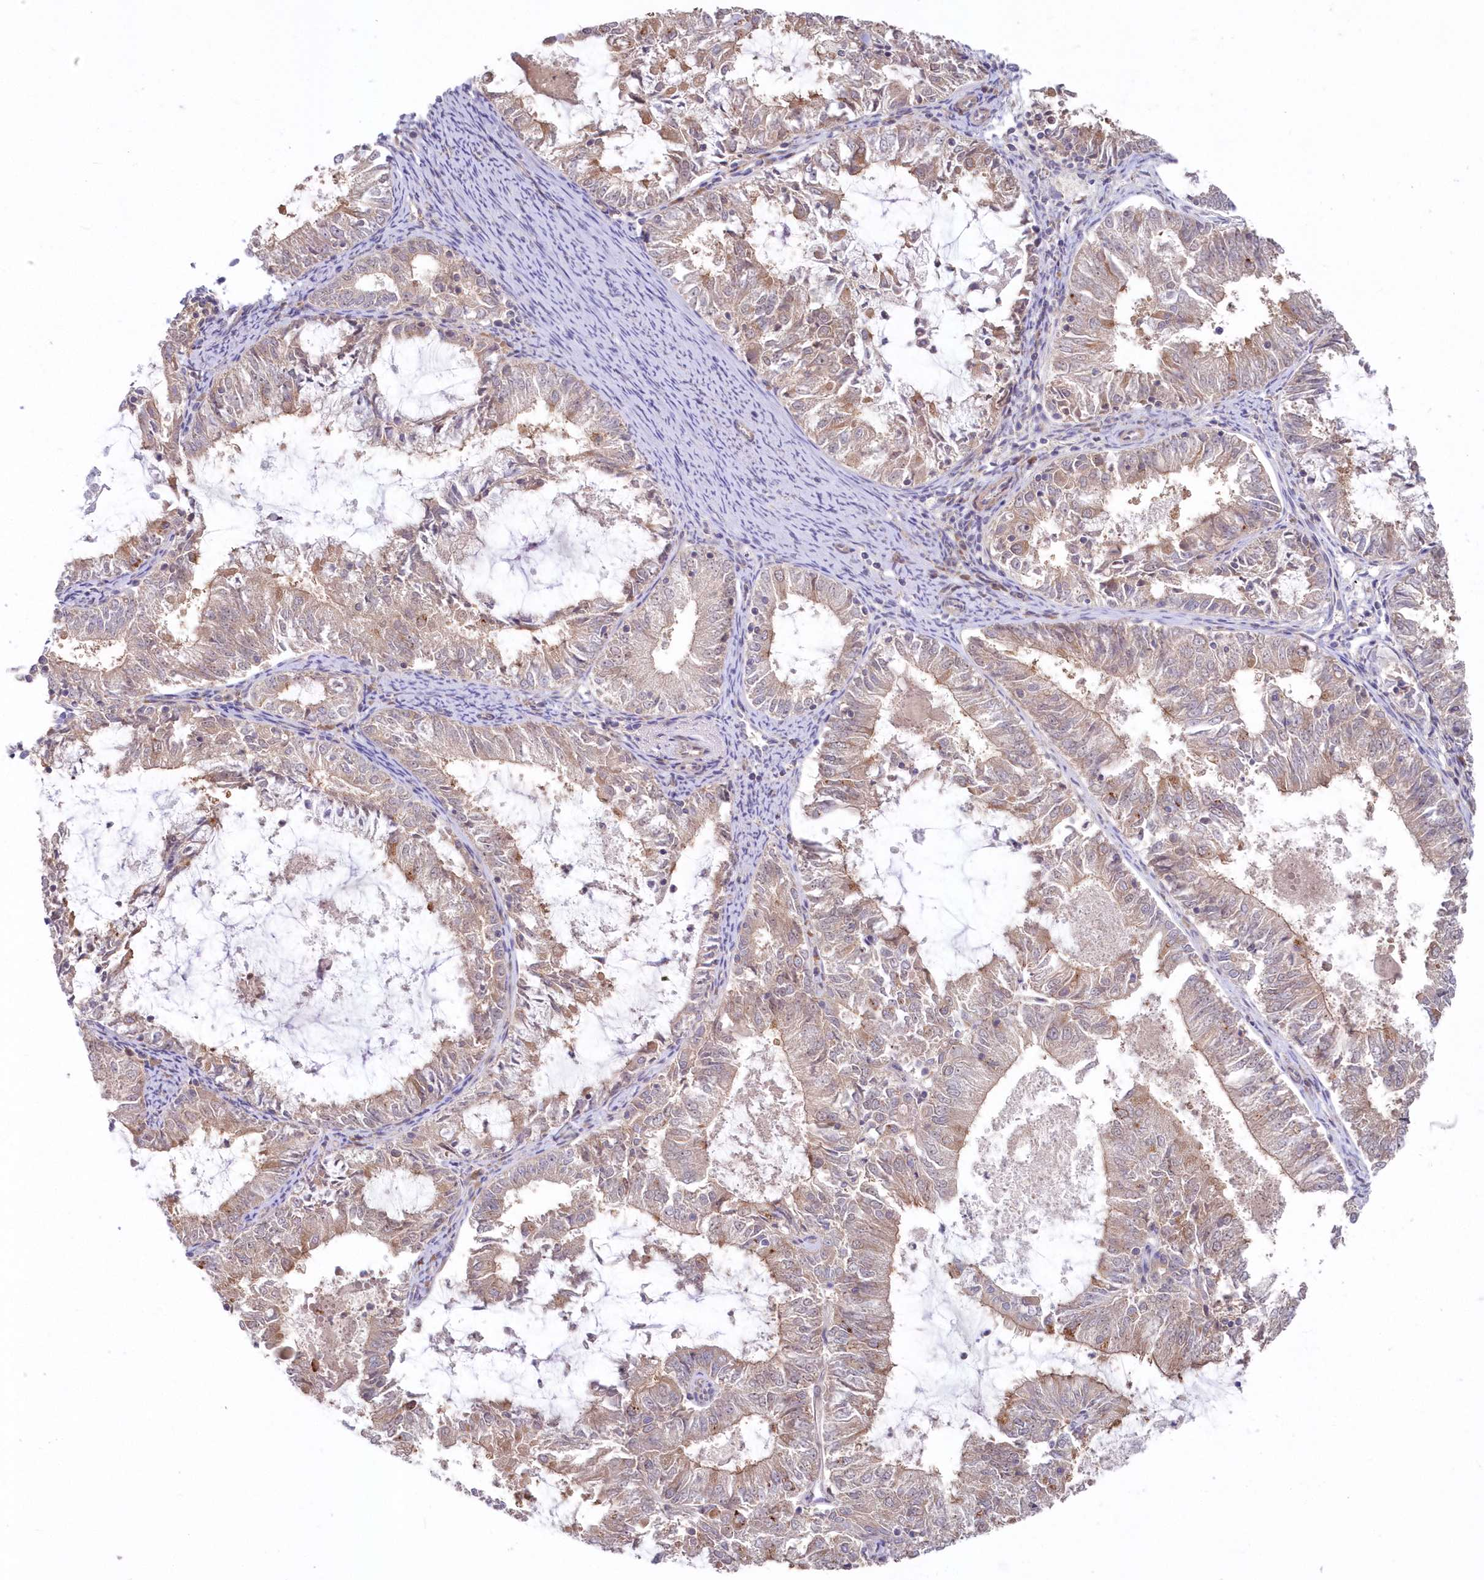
{"staining": {"intensity": "weak", "quantity": "25%-75%", "location": "cytoplasmic/membranous"}, "tissue": "endometrial cancer", "cell_type": "Tumor cells", "image_type": "cancer", "snomed": [{"axis": "morphology", "description": "Adenocarcinoma, NOS"}, {"axis": "topography", "description": "Endometrium"}], "caption": "A micrograph showing weak cytoplasmic/membranous positivity in approximately 25%-75% of tumor cells in endometrial cancer (adenocarcinoma), as visualized by brown immunohistochemical staining.", "gene": "TBCA", "patient": {"sex": "female", "age": 57}}